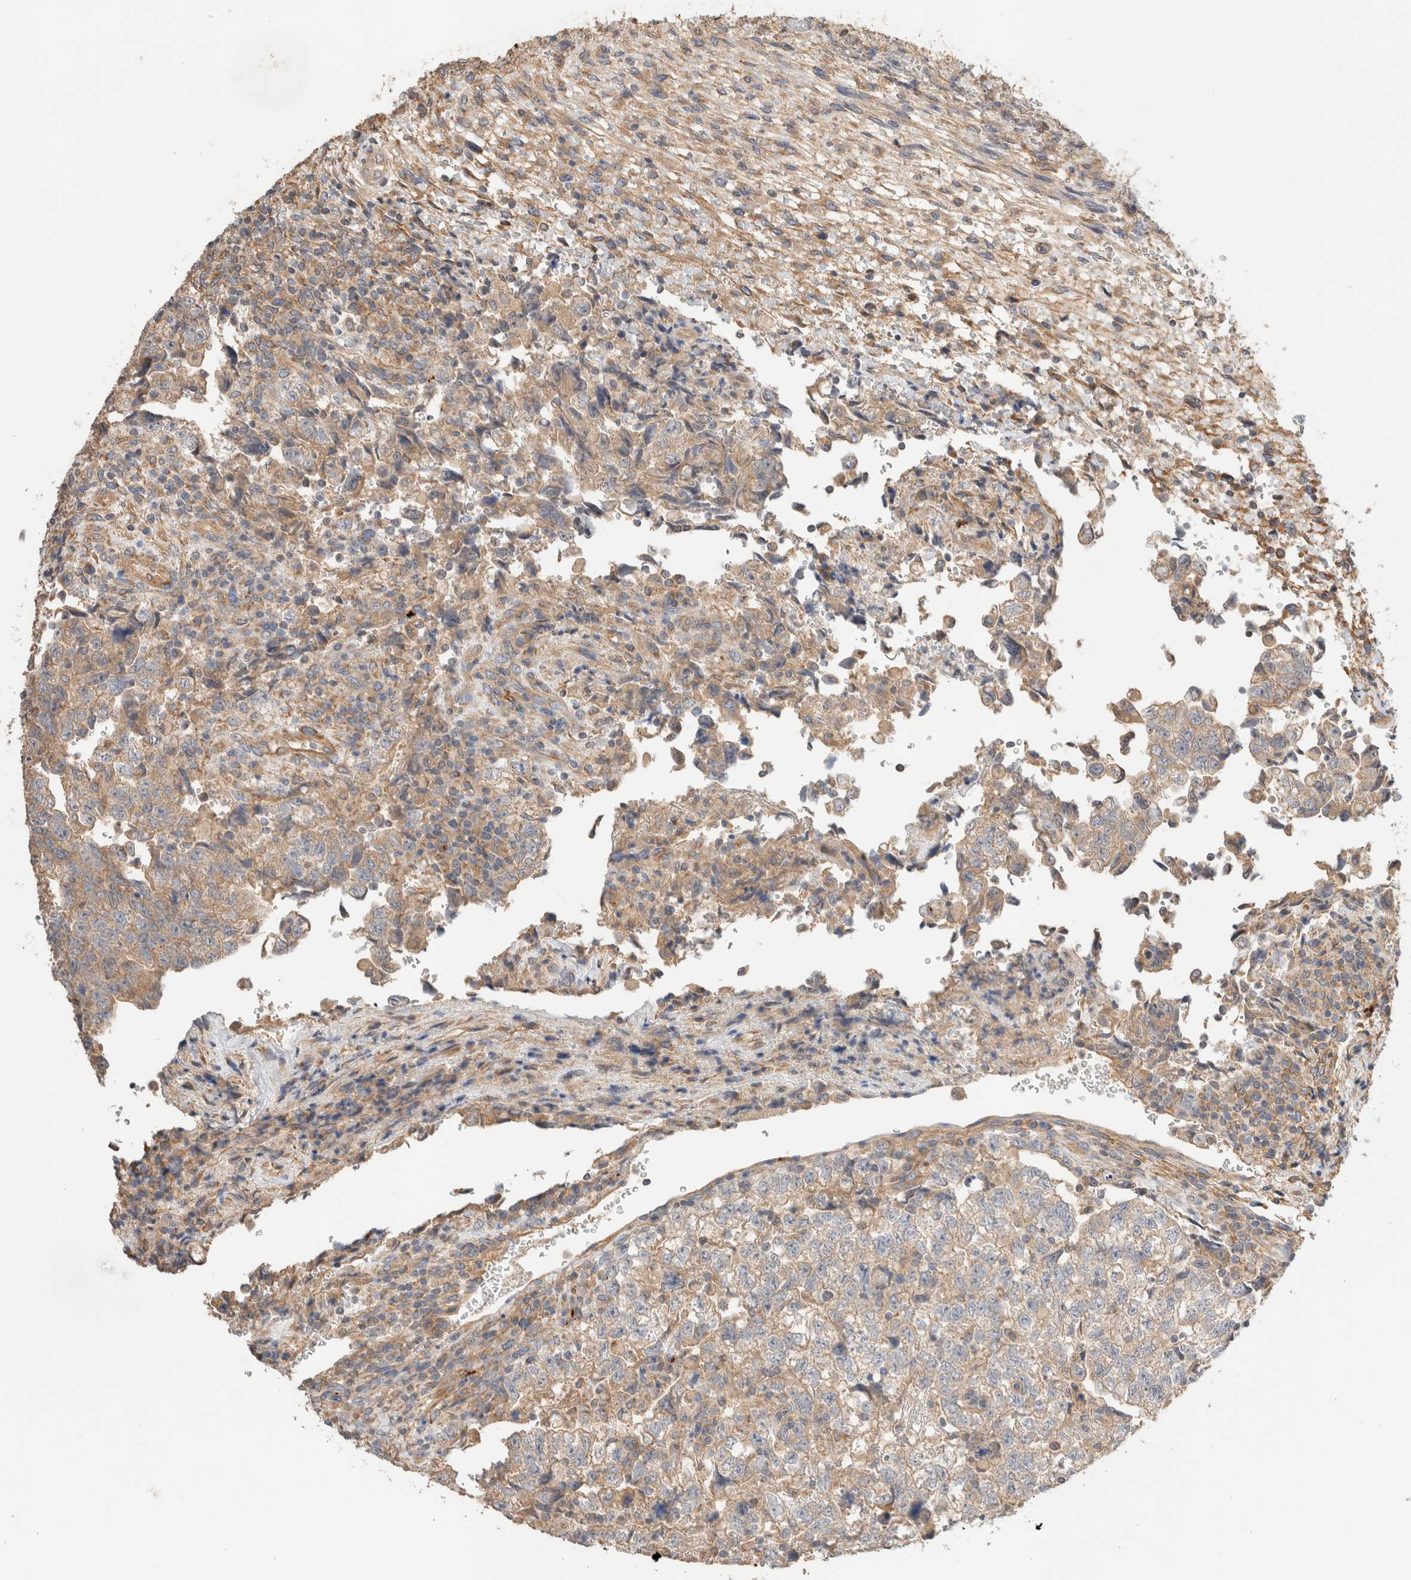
{"staining": {"intensity": "weak", "quantity": ">75%", "location": "cytoplasmic/membranous"}, "tissue": "testis cancer", "cell_type": "Tumor cells", "image_type": "cancer", "snomed": [{"axis": "morphology", "description": "Normal tissue, NOS"}, {"axis": "morphology", "description": "Carcinoma, Embryonal, NOS"}, {"axis": "topography", "description": "Testis"}], "caption": "Immunohistochemical staining of human testis embryonal carcinoma exhibits weak cytoplasmic/membranous protein expression in about >75% of tumor cells.", "gene": "B3GNTL1", "patient": {"sex": "male", "age": 36}}